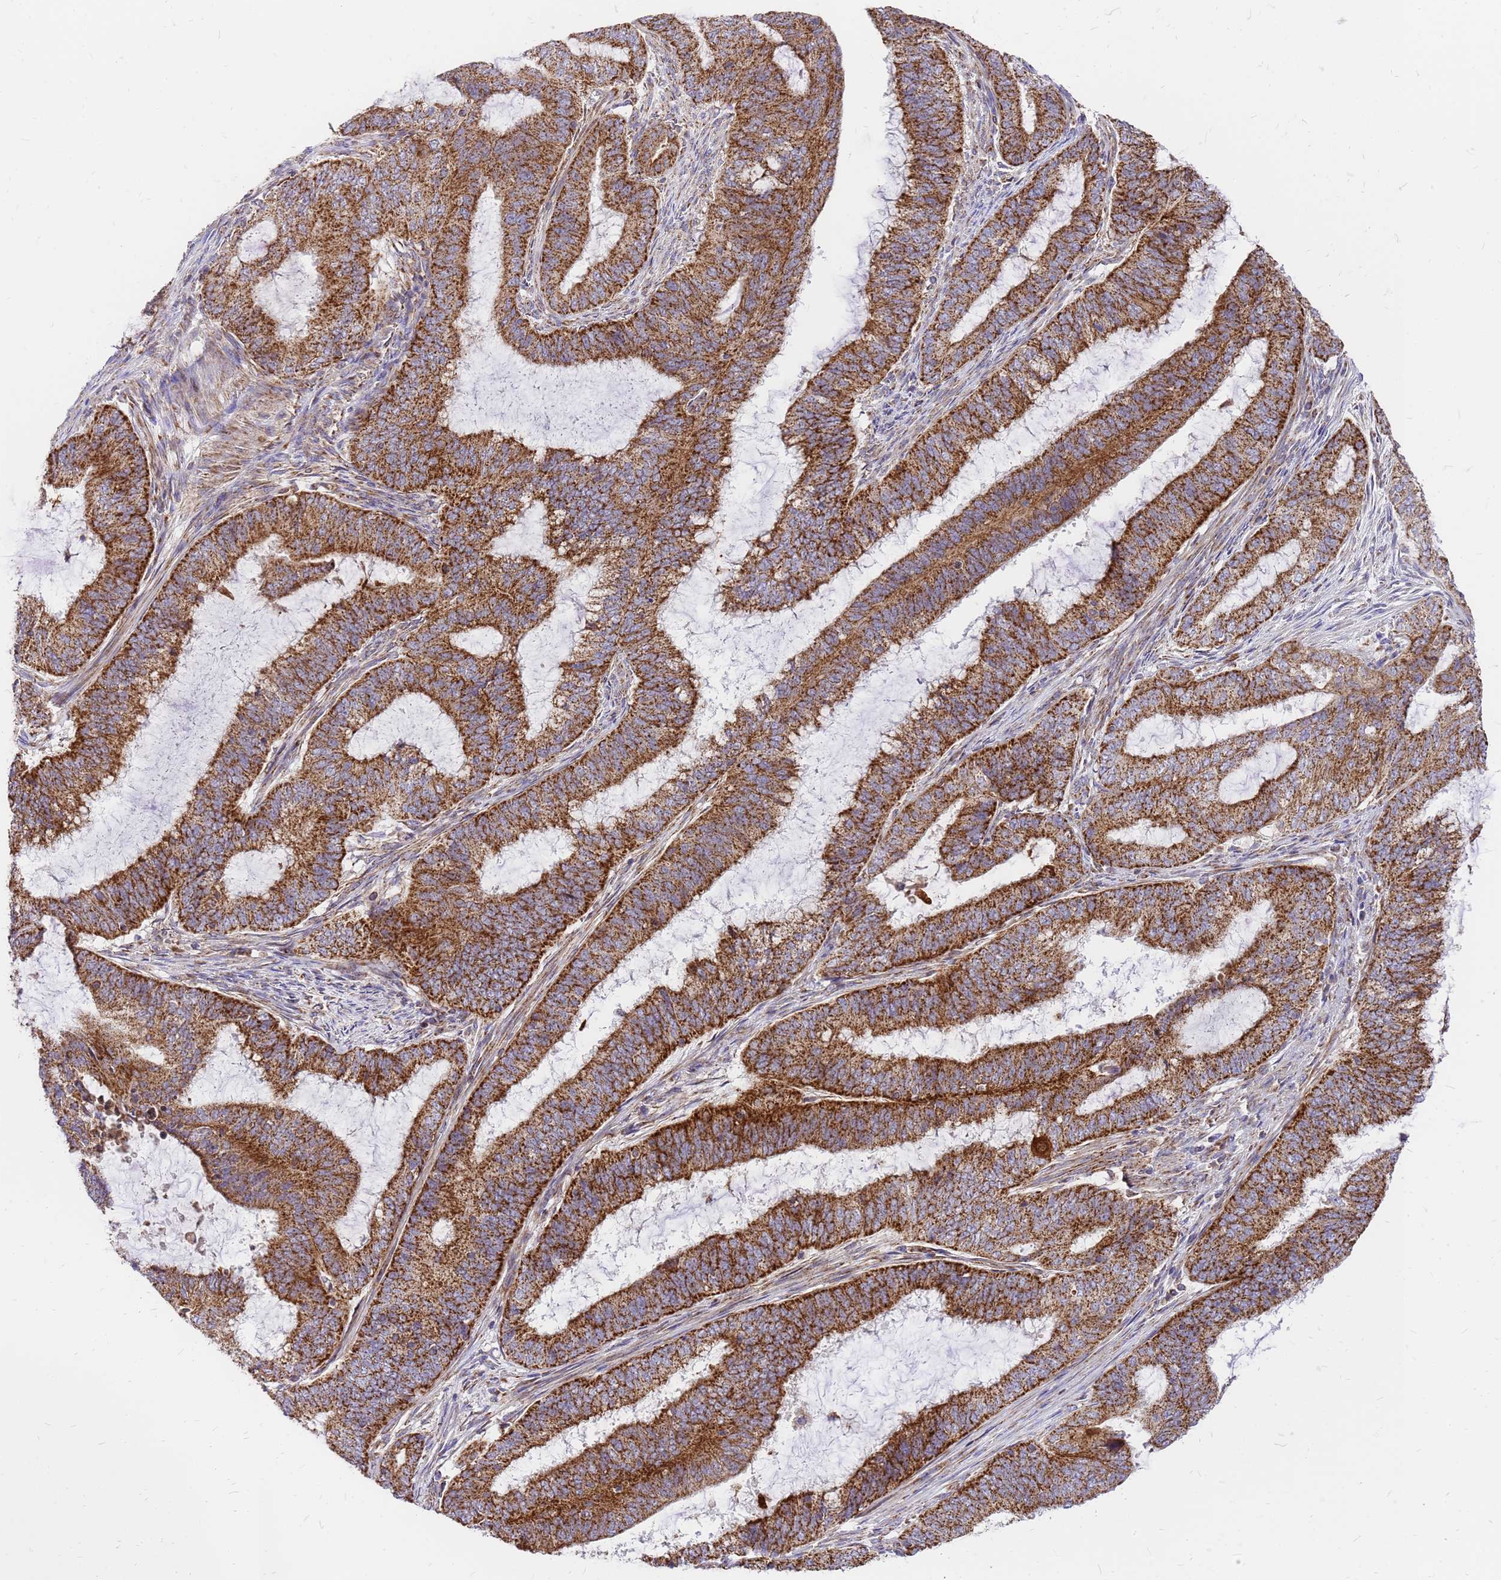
{"staining": {"intensity": "strong", "quantity": ">75%", "location": "cytoplasmic/membranous"}, "tissue": "endometrial cancer", "cell_type": "Tumor cells", "image_type": "cancer", "snomed": [{"axis": "morphology", "description": "Adenocarcinoma, NOS"}, {"axis": "topography", "description": "Endometrium"}], "caption": "Protein analysis of endometrial adenocarcinoma tissue demonstrates strong cytoplasmic/membranous positivity in approximately >75% of tumor cells.", "gene": "MRPS26", "patient": {"sex": "female", "age": 51}}